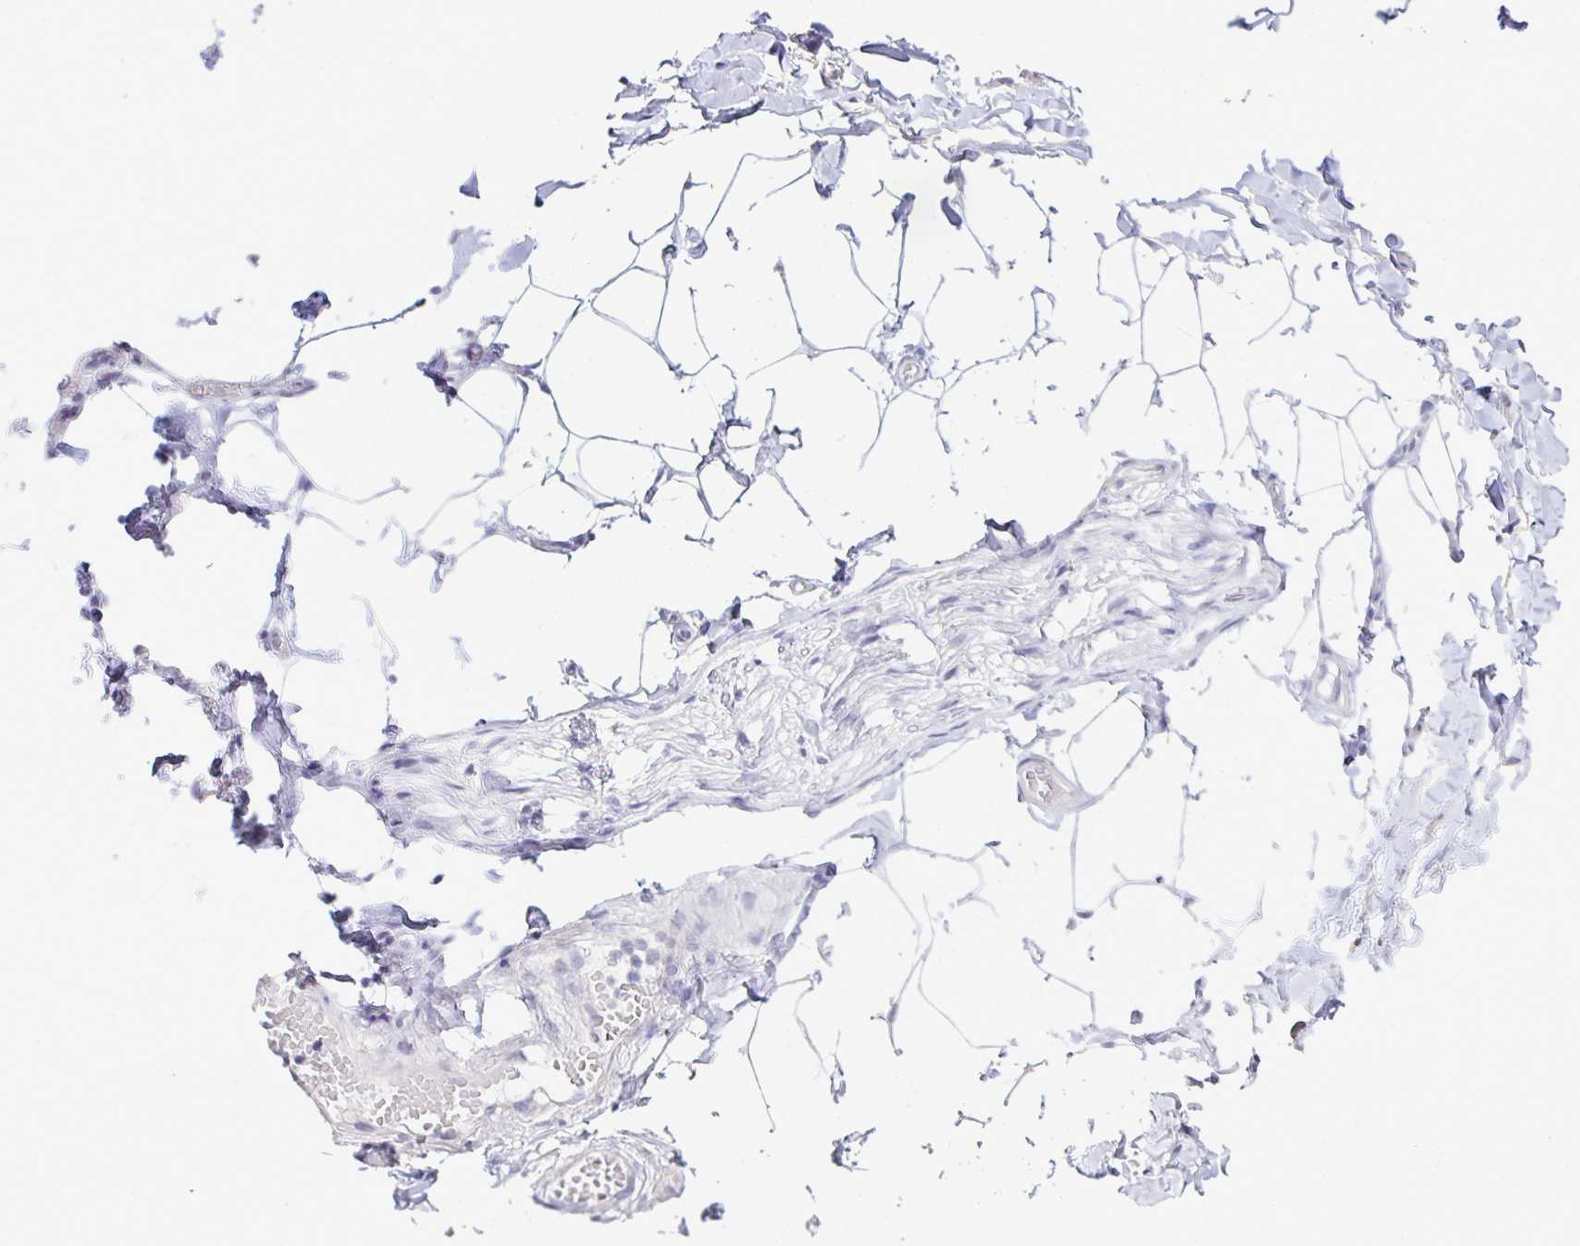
{"staining": {"intensity": "negative", "quantity": "none", "location": "none"}, "tissue": "adipose tissue", "cell_type": "Adipocytes", "image_type": "normal", "snomed": [{"axis": "morphology", "description": "Normal tissue, NOS"}, {"axis": "topography", "description": "Soft tissue"}, {"axis": "topography", "description": "Adipose tissue"}, {"axis": "topography", "description": "Vascular tissue"}, {"axis": "topography", "description": "Peripheral nerve tissue"}], "caption": "Immunohistochemistry (IHC) of unremarkable adipose tissue displays no expression in adipocytes.", "gene": "ATP6V0D2", "patient": {"sex": "male", "age": 29}}